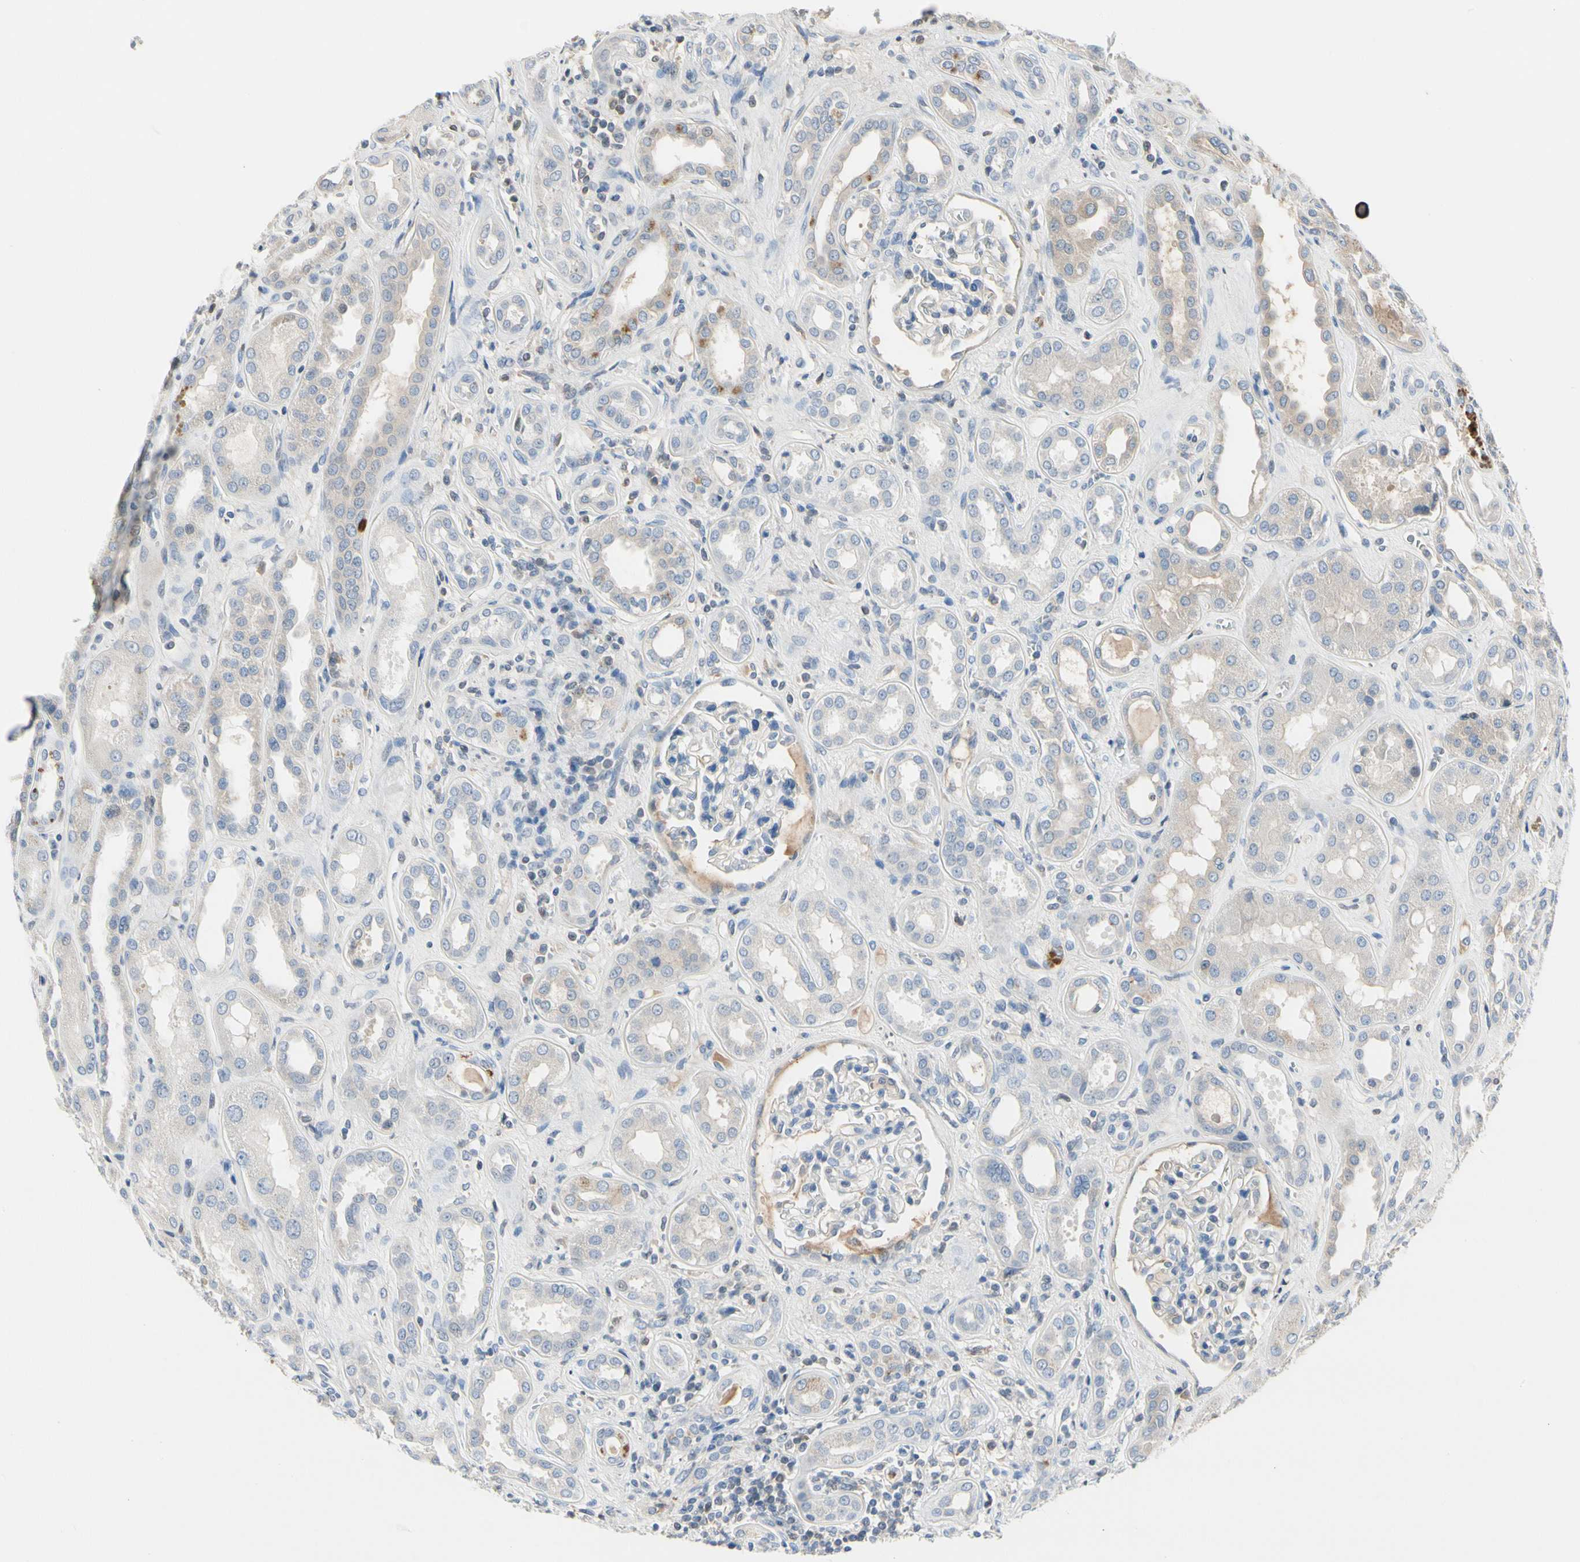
{"staining": {"intensity": "negative", "quantity": "none", "location": "none"}, "tissue": "kidney", "cell_type": "Cells in glomeruli", "image_type": "normal", "snomed": [{"axis": "morphology", "description": "Normal tissue, NOS"}, {"axis": "topography", "description": "Kidney"}], "caption": "Cells in glomeruli are negative for protein expression in unremarkable human kidney. (Brightfield microscopy of DAB (3,3'-diaminobenzidine) immunohistochemistry at high magnification).", "gene": "ECRG4", "patient": {"sex": "male", "age": 59}}